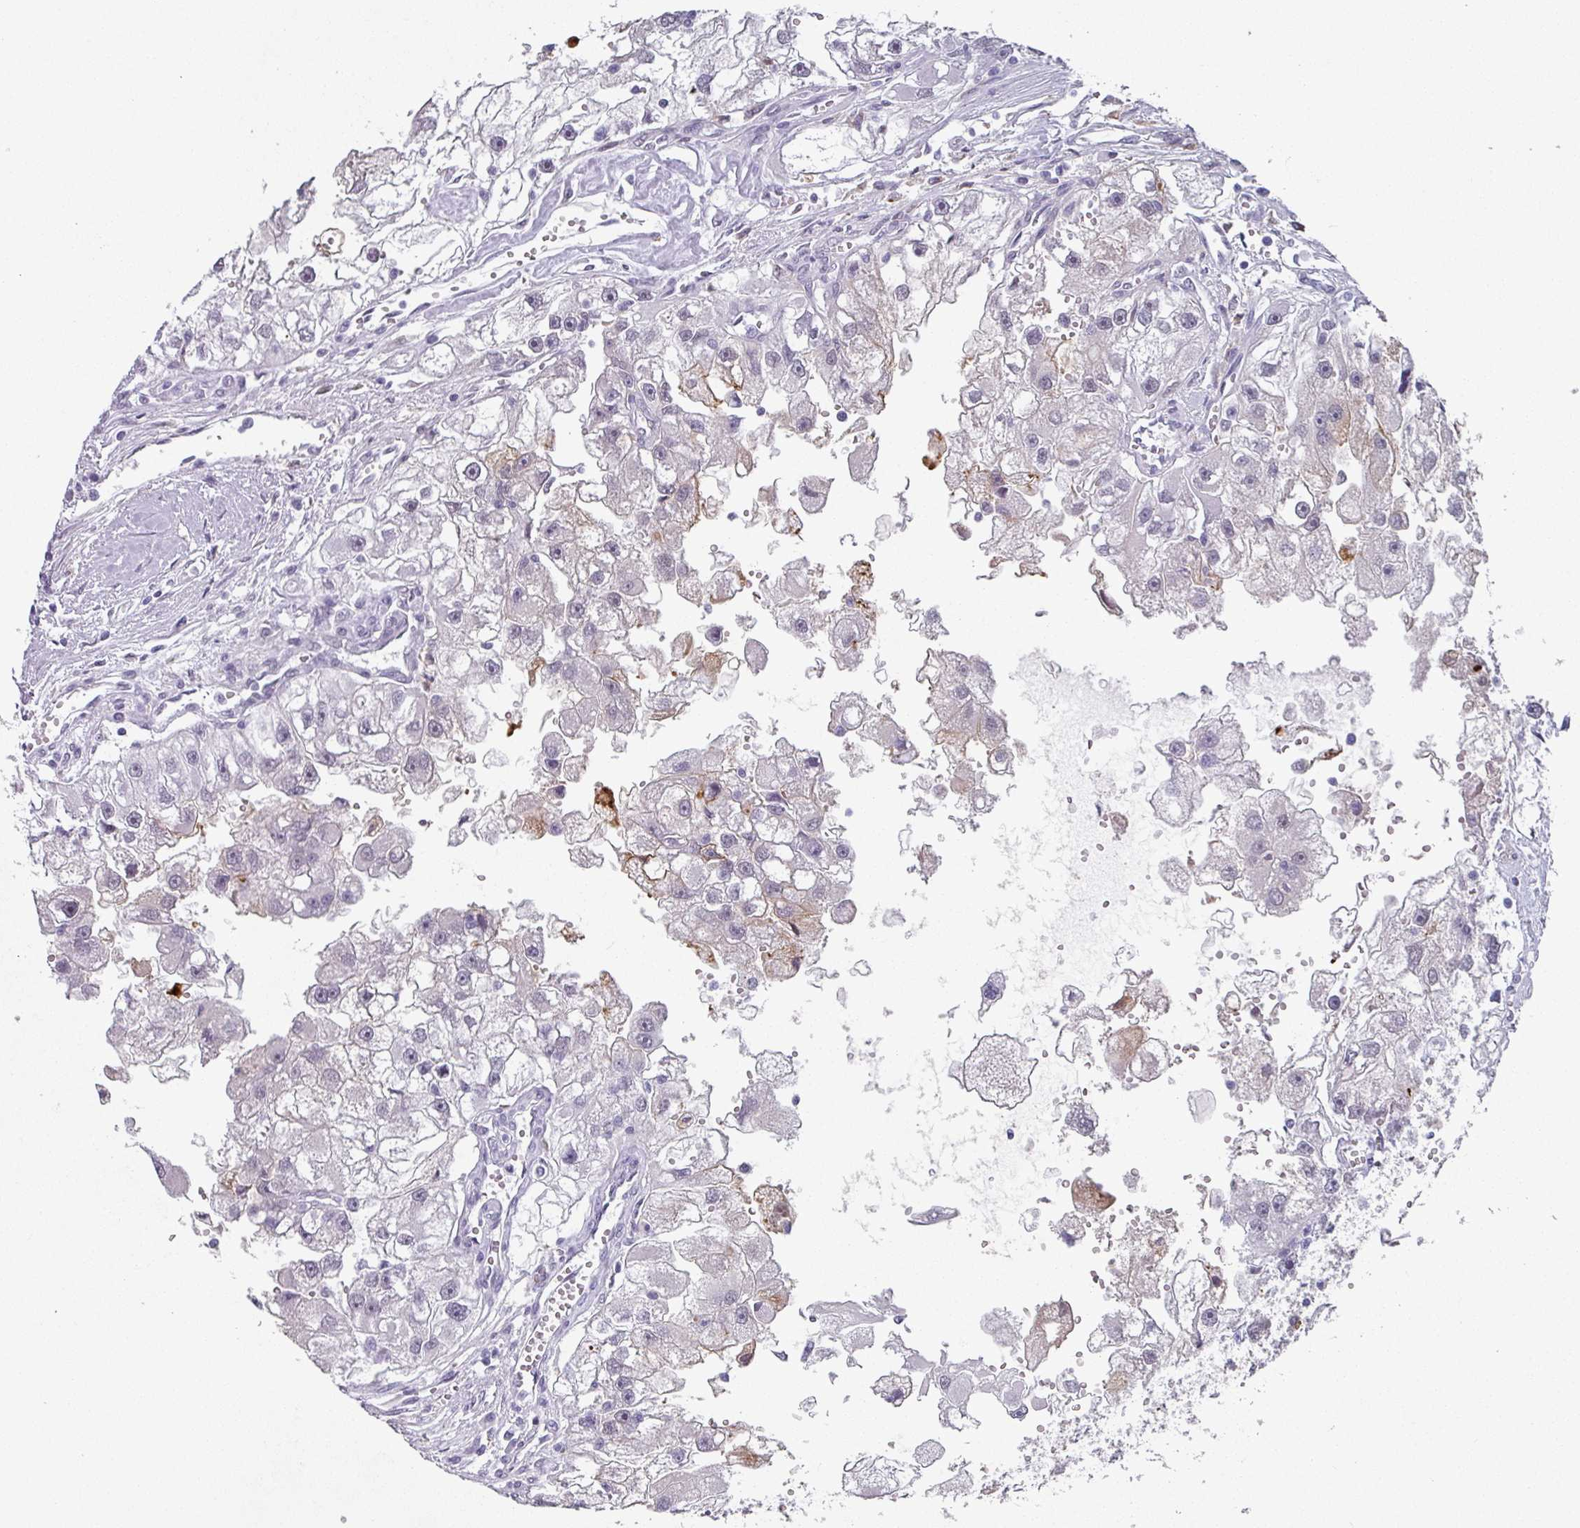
{"staining": {"intensity": "moderate", "quantity": "<25%", "location": "cytoplasmic/membranous"}, "tissue": "renal cancer", "cell_type": "Tumor cells", "image_type": "cancer", "snomed": [{"axis": "morphology", "description": "Adenocarcinoma, NOS"}, {"axis": "topography", "description": "Kidney"}], "caption": "Tumor cells demonstrate moderate cytoplasmic/membranous expression in approximately <25% of cells in renal cancer. The protein is shown in brown color, while the nuclei are stained blue.", "gene": "C1QB", "patient": {"sex": "male", "age": 63}}